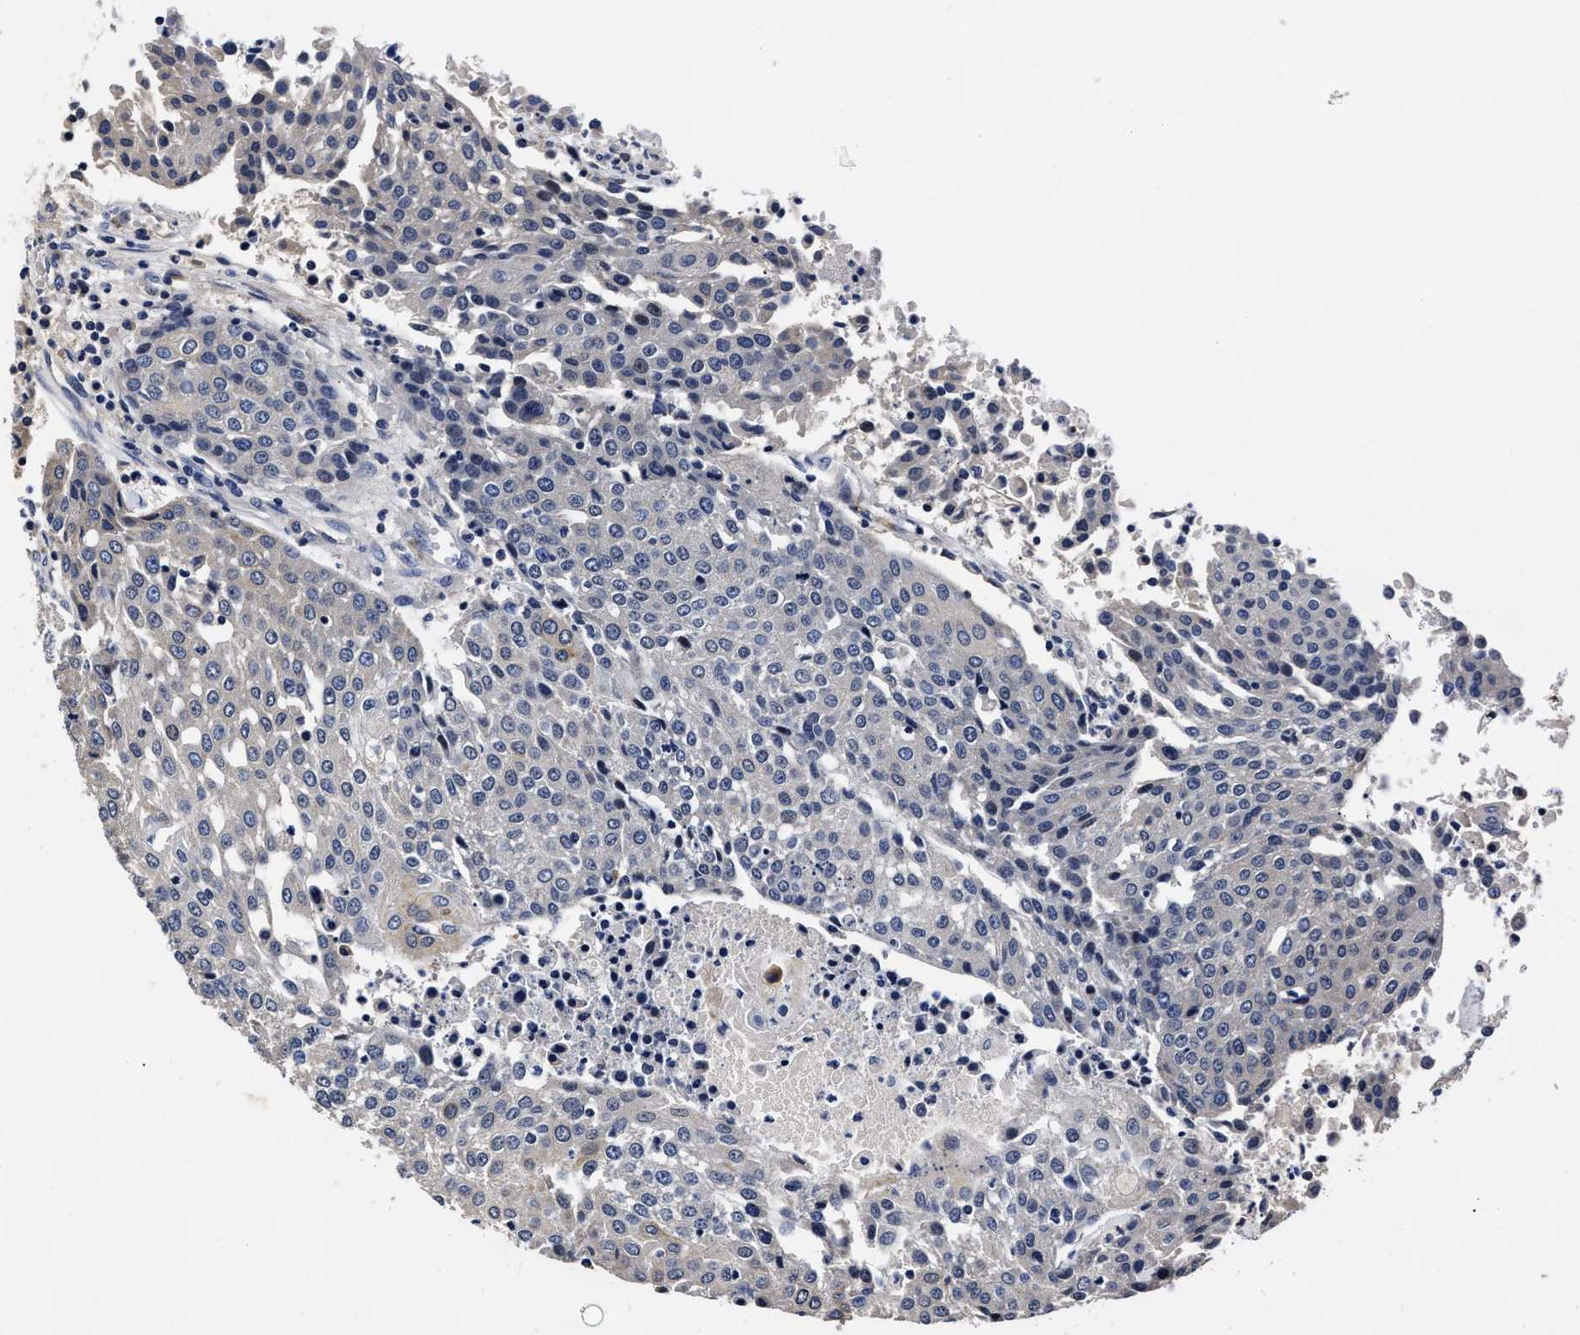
{"staining": {"intensity": "negative", "quantity": "none", "location": "none"}, "tissue": "urothelial cancer", "cell_type": "Tumor cells", "image_type": "cancer", "snomed": [{"axis": "morphology", "description": "Urothelial carcinoma, High grade"}, {"axis": "topography", "description": "Urinary bladder"}], "caption": "A high-resolution photomicrograph shows immunohistochemistry (IHC) staining of urothelial cancer, which demonstrates no significant staining in tumor cells.", "gene": "OLFML2A", "patient": {"sex": "female", "age": 85}}